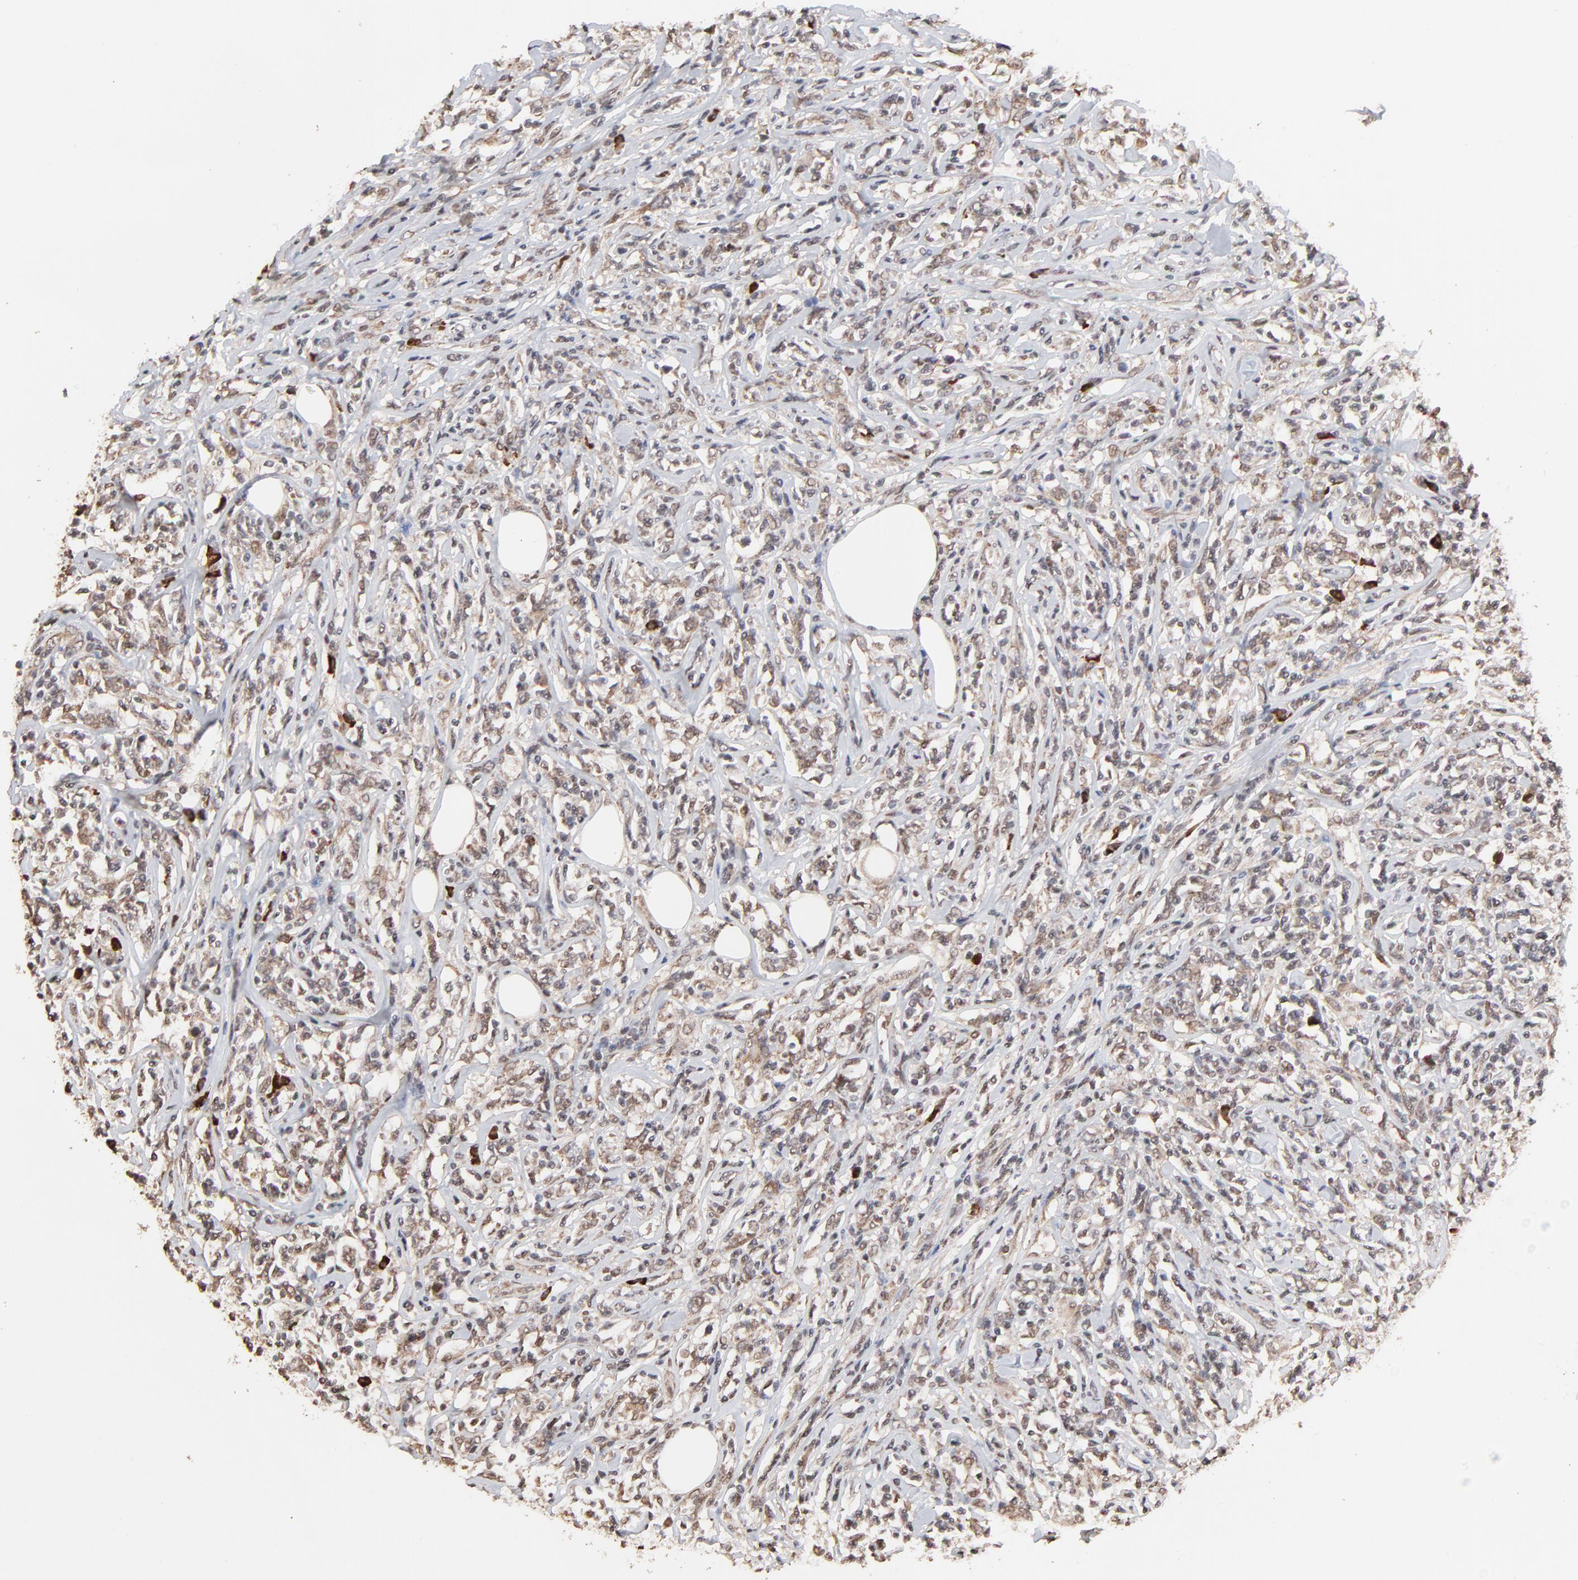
{"staining": {"intensity": "moderate", "quantity": ">75%", "location": "cytoplasmic/membranous"}, "tissue": "lymphoma", "cell_type": "Tumor cells", "image_type": "cancer", "snomed": [{"axis": "morphology", "description": "Malignant lymphoma, non-Hodgkin's type, High grade"}, {"axis": "topography", "description": "Lymph node"}], "caption": "There is medium levels of moderate cytoplasmic/membranous positivity in tumor cells of malignant lymphoma, non-Hodgkin's type (high-grade), as demonstrated by immunohistochemical staining (brown color).", "gene": "CHM", "patient": {"sex": "female", "age": 84}}